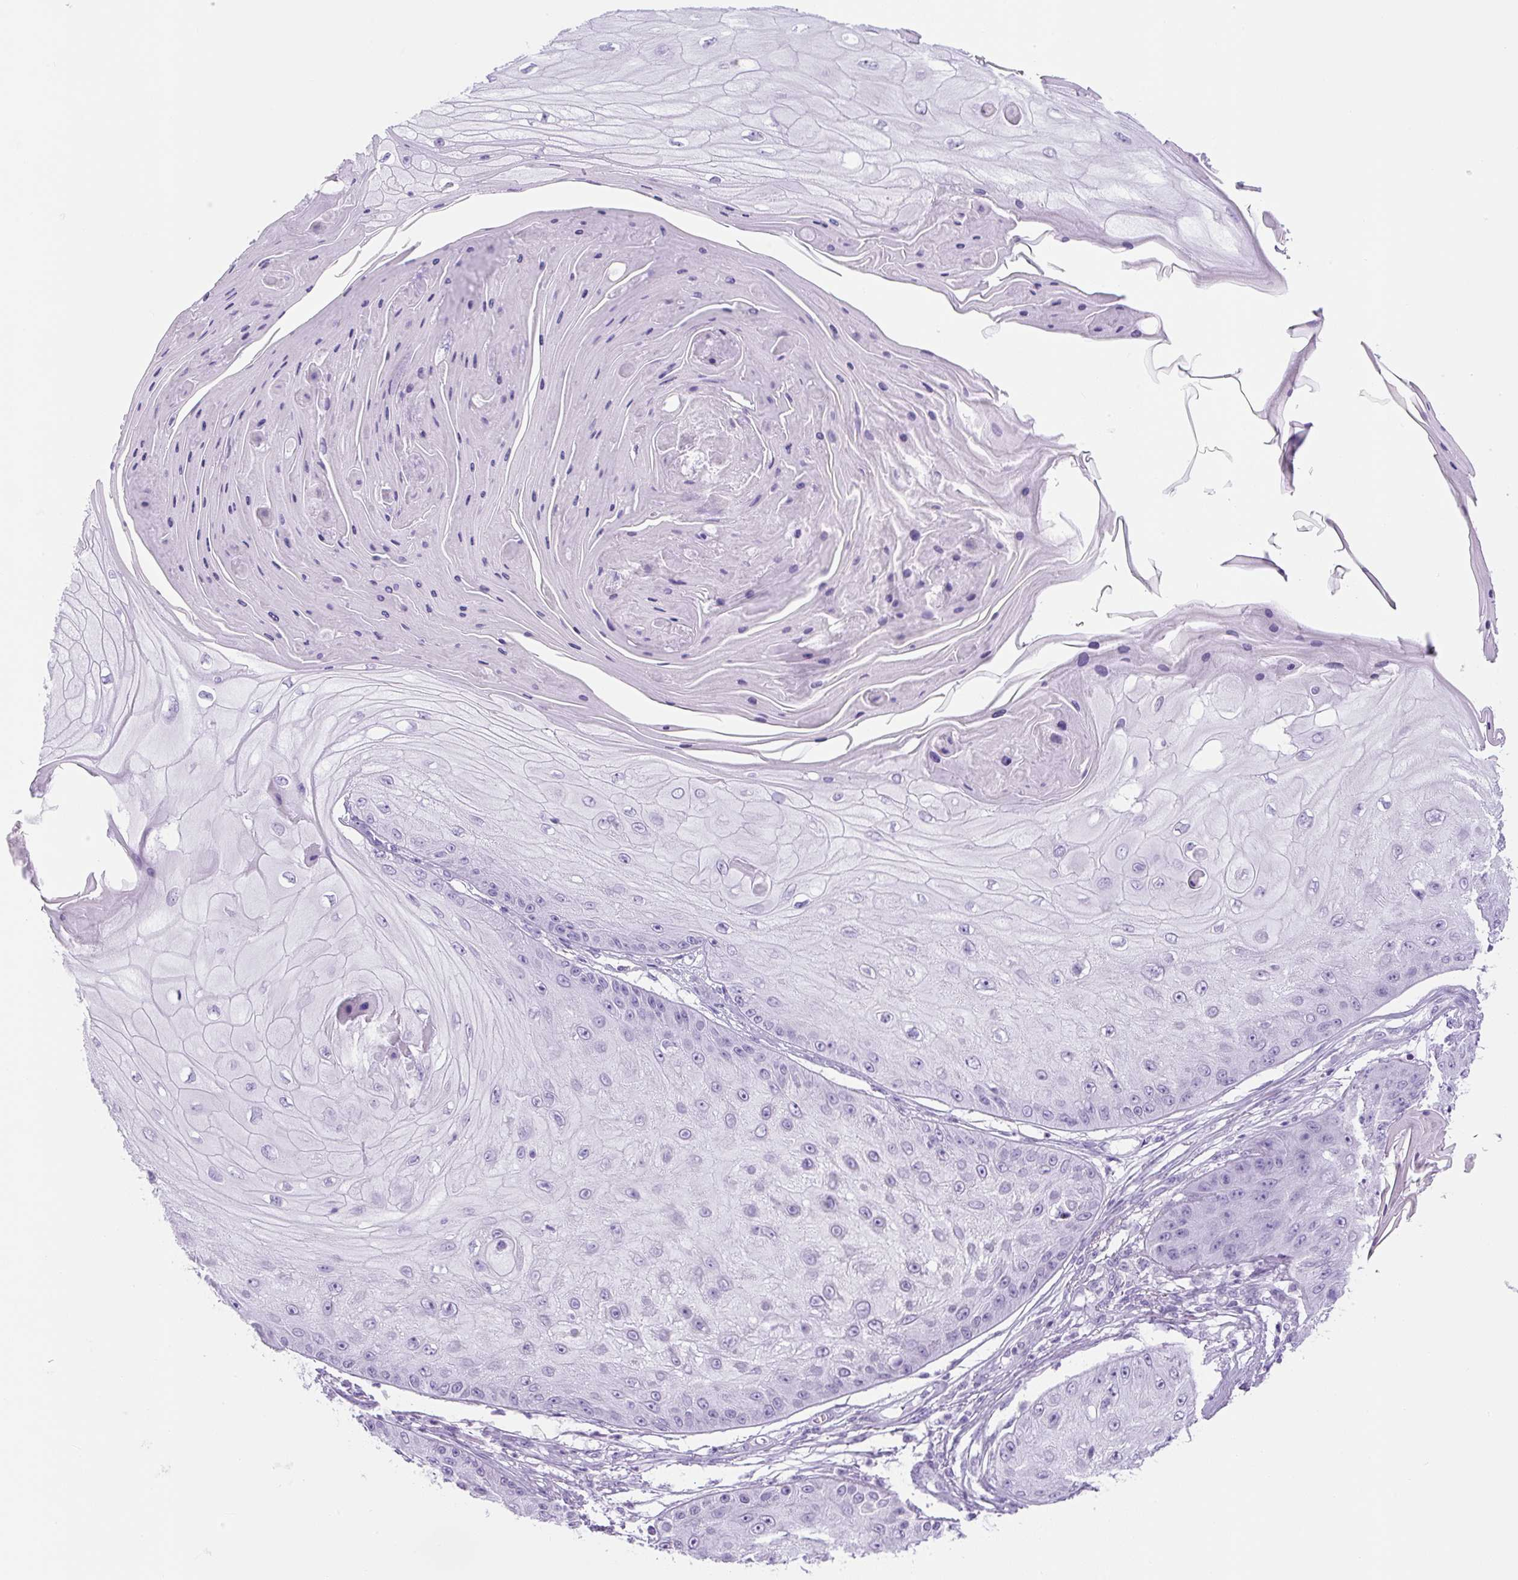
{"staining": {"intensity": "negative", "quantity": "none", "location": "none"}, "tissue": "skin cancer", "cell_type": "Tumor cells", "image_type": "cancer", "snomed": [{"axis": "morphology", "description": "Squamous cell carcinoma, NOS"}, {"axis": "topography", "description": "Skin"}], "caption": "Tumor cells show no significant protein positivity in skin squamous cell carcinoma. (Immunohistochemistry, brightfield microscopy, high magnification).", "gene": "UBL3", "patient": {"sex": "male", "age": 70}}